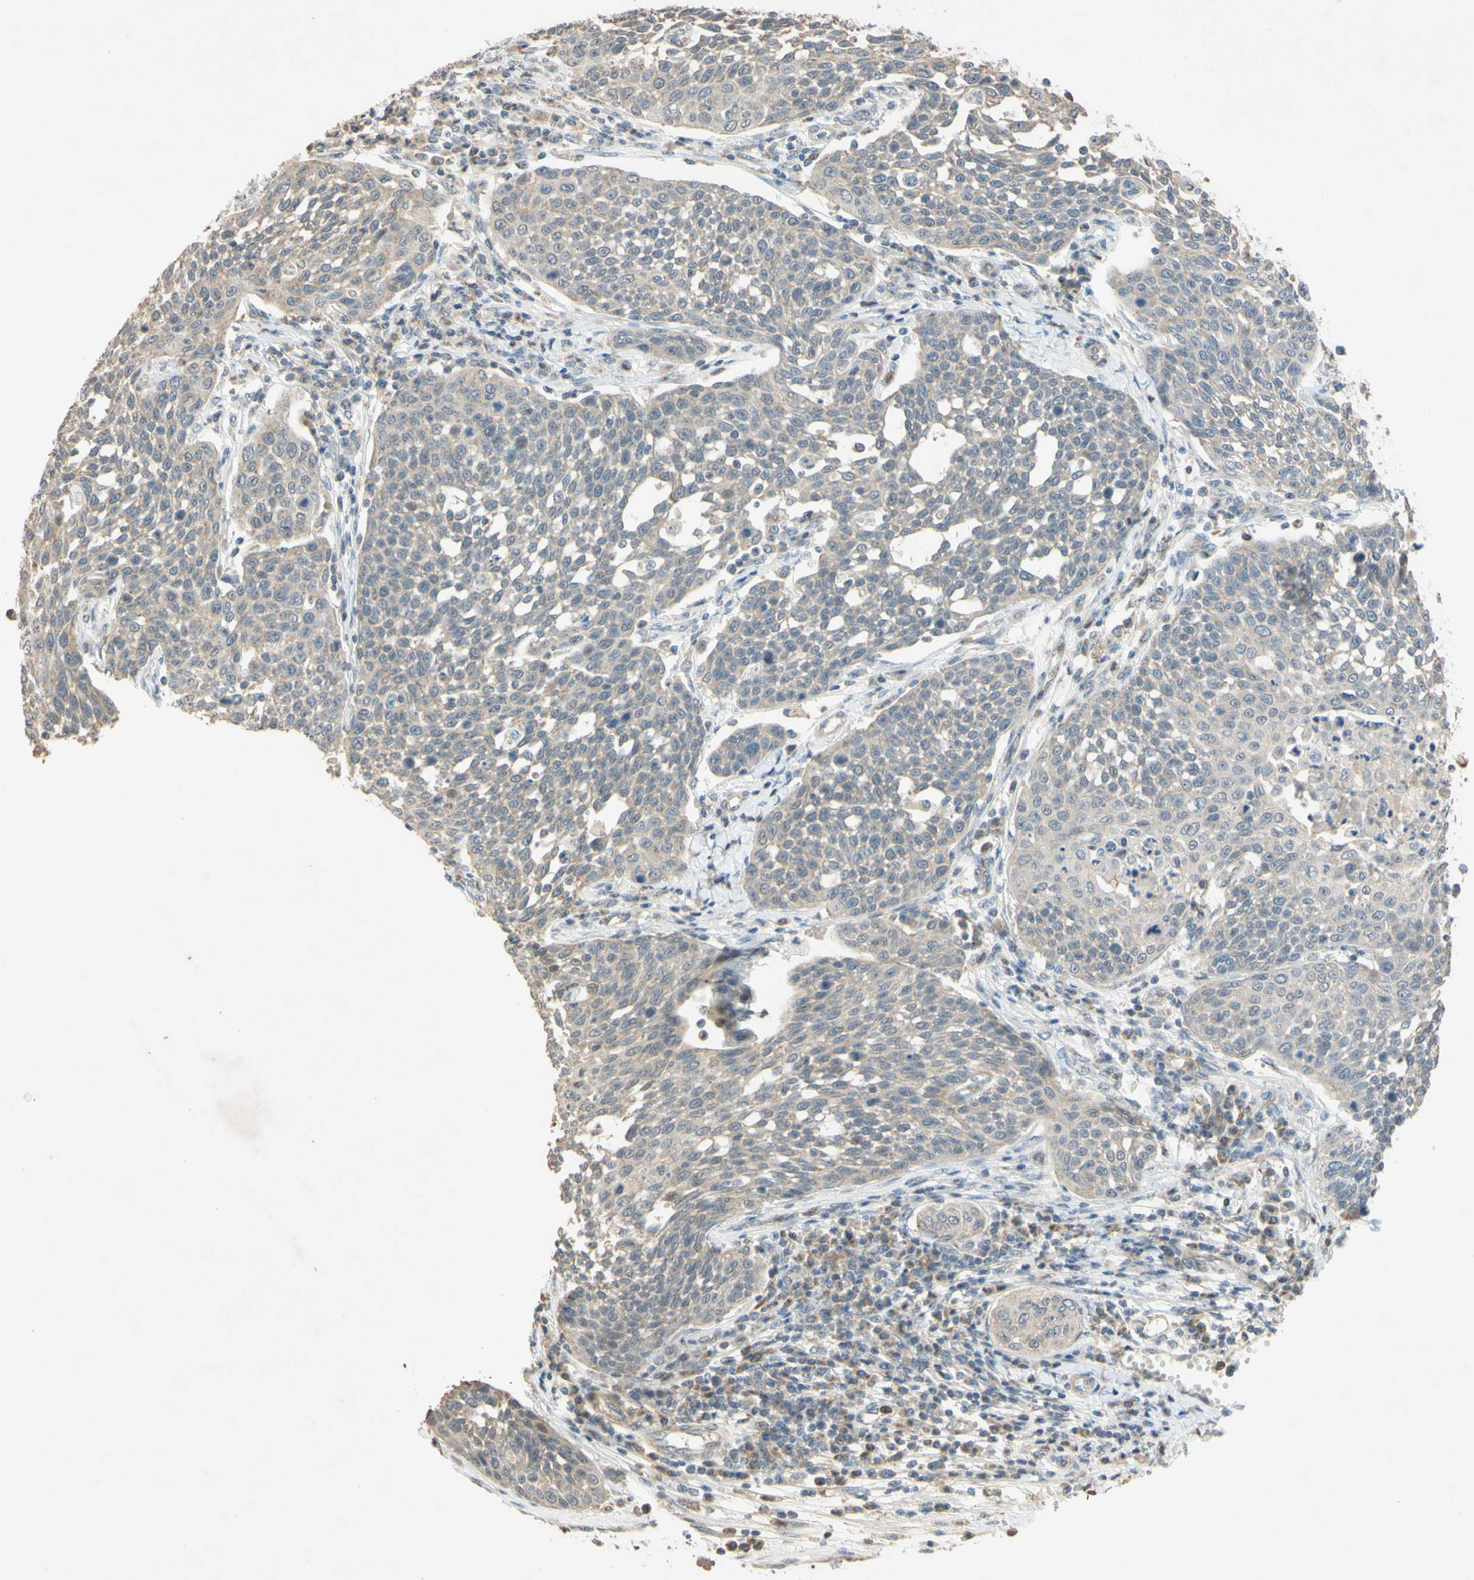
{"staining": {"intensity": "weak", "quantity": ">75%", "location": "cytoplasmic/membranous"}, "tissue": "cervical cancer", "cell_type": "Tumor cells", "image_type": "cancer", "snomed": [{"axis": "morphology", "description": "Squamous cell carcinoma, NOS"}, {"axis": "topography", "description": "Cervix"}], "caption": "This photomicrograph demonstrates immunohistochemistry (IHC) staining of cervical squamous cell carcinoma, with low weak cytoplasmic/membranous staining in about >75% of tumor cells.", "gene": "GATA1", "patient": {"sex": "female", "age": 34}}